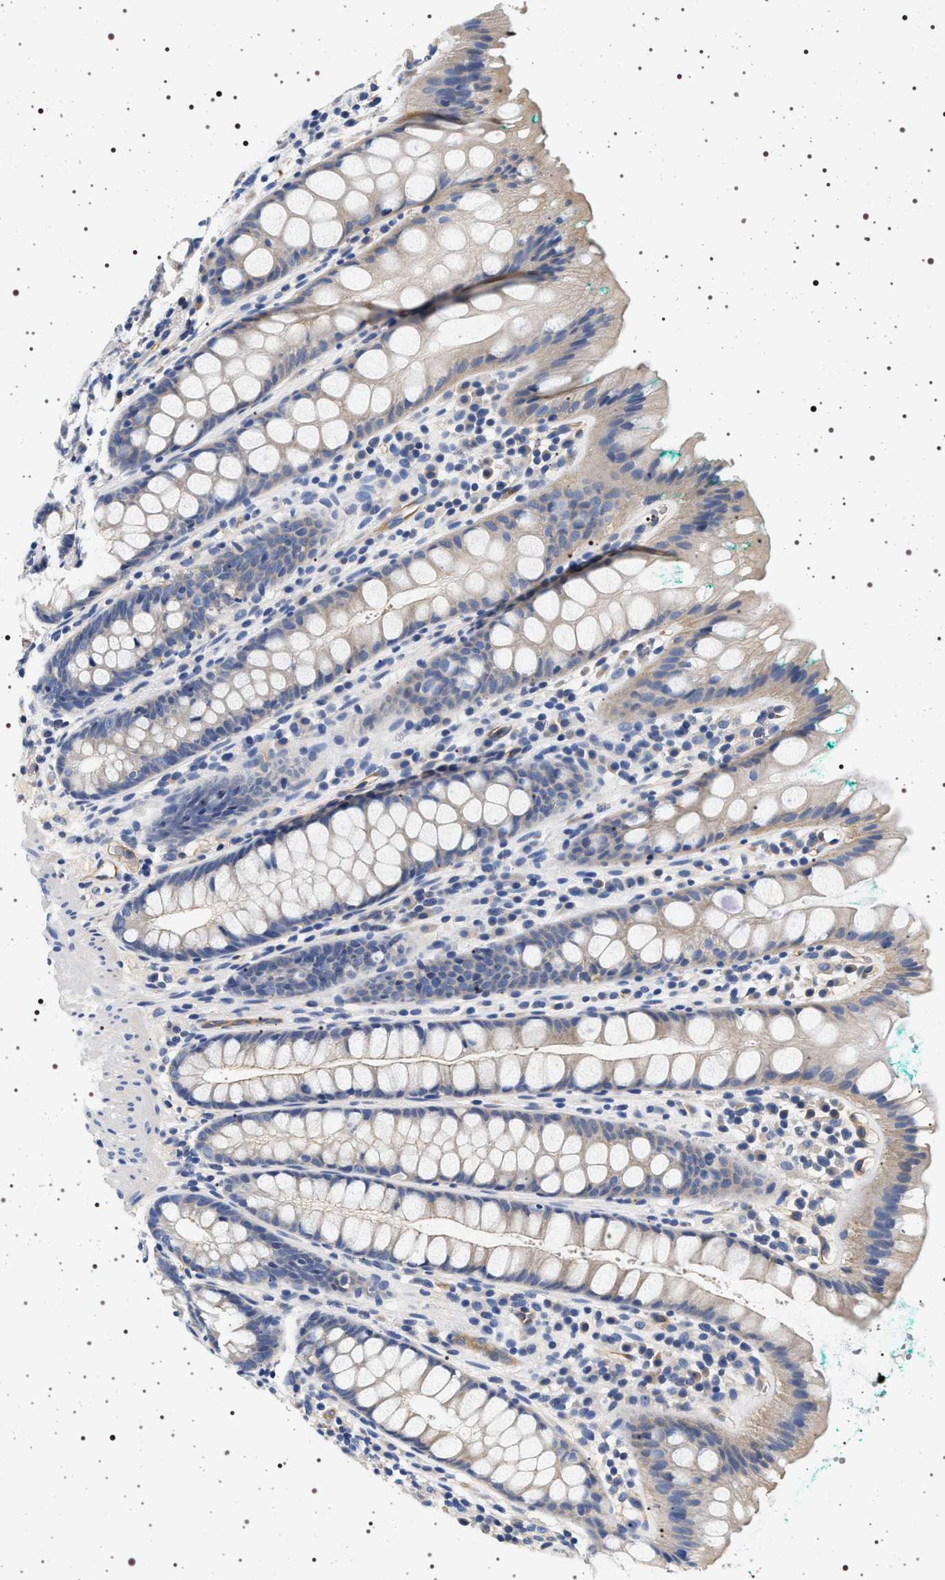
{"staining": {"intensity": "weak", "quantity": "25%-75%", "location": "cytoplasmic/membranous"}, "tissue": "rectum", "cell_type": "Glandular cells", "image_type": "normal", "snomed": [{"axis": "morphology", "description": "Normal tissue, NOS"}, {"axis": "topography", "description": "Rectum"}], "caption": "High-magnification brightfield microscopy of benign rectum stained with DAB (brown) and counterstained with hematoxylin (blue). glandular cells exhibit weak cytoplasmic/membranous staining is seen in about25%-75% of cells. (IHC, brightfield microscopy, high magnification).", "gene": "HSD17B1", "patient": {"sex": "female", "age": 65}}